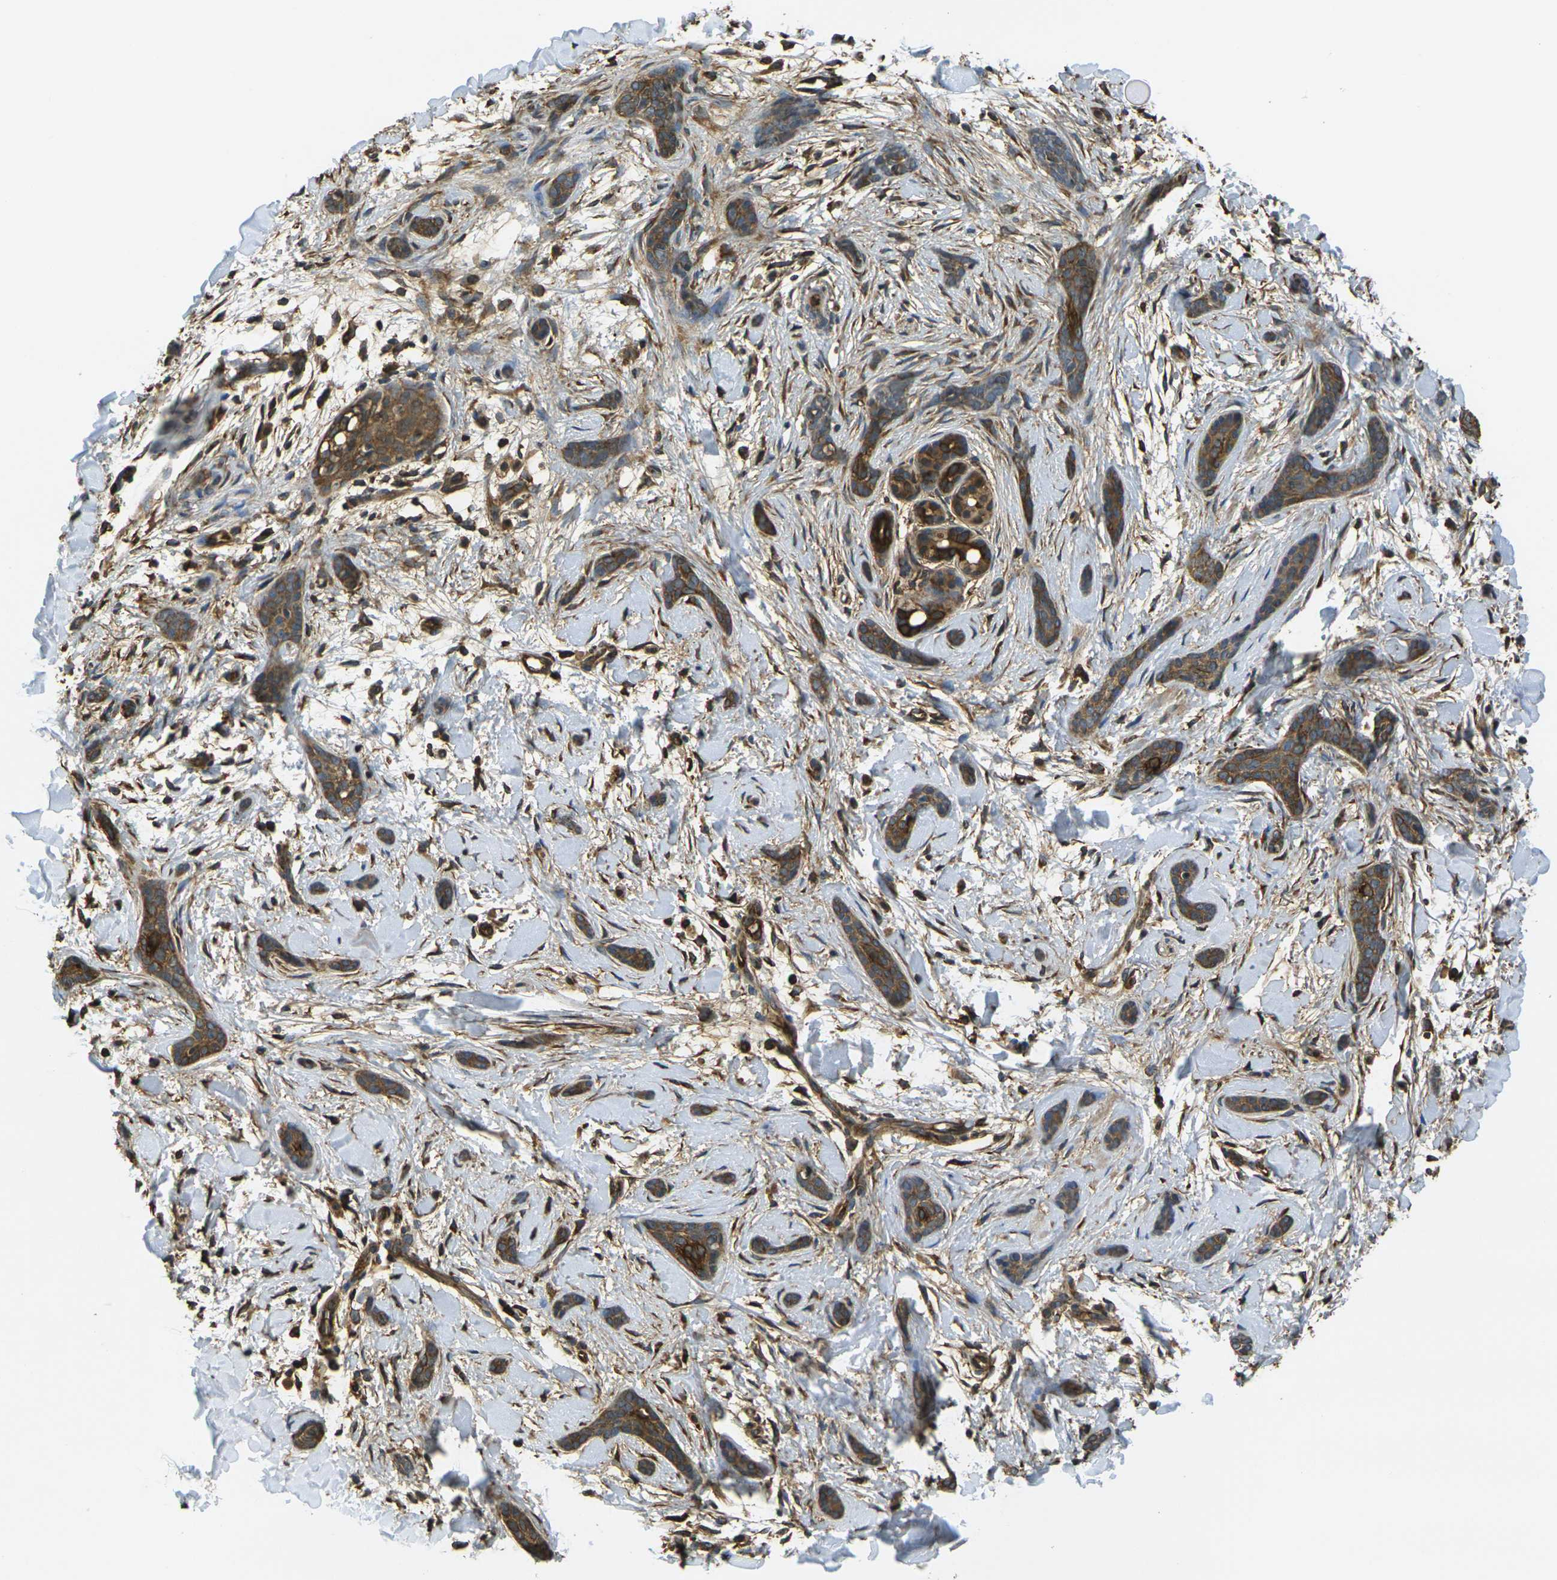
{"staining": {"intensity": "strong", "quantity": ">75%", "location": "cytoplasmic/membranous"}, "tissue": "skin cancer", "cell_type": "Tumor cells", "image_type": "cancer", "snomed": [{"axis": "morphology", "description": "Basal cell carcinoma"}, {"axis": "topography", "description": "Skin"}], "caption": "A high-resolution histopathology image shows immunohistochemistry staining of basal cell carcinoma (skin), which reveals strong cytoplasmic/membranous positivity in about >75% of tumor cells. (brown staining indicates protein expression, while blue staining denotes nuclei).", "gene": "CAST", "patient": {"sex": "female", "age": 58}}